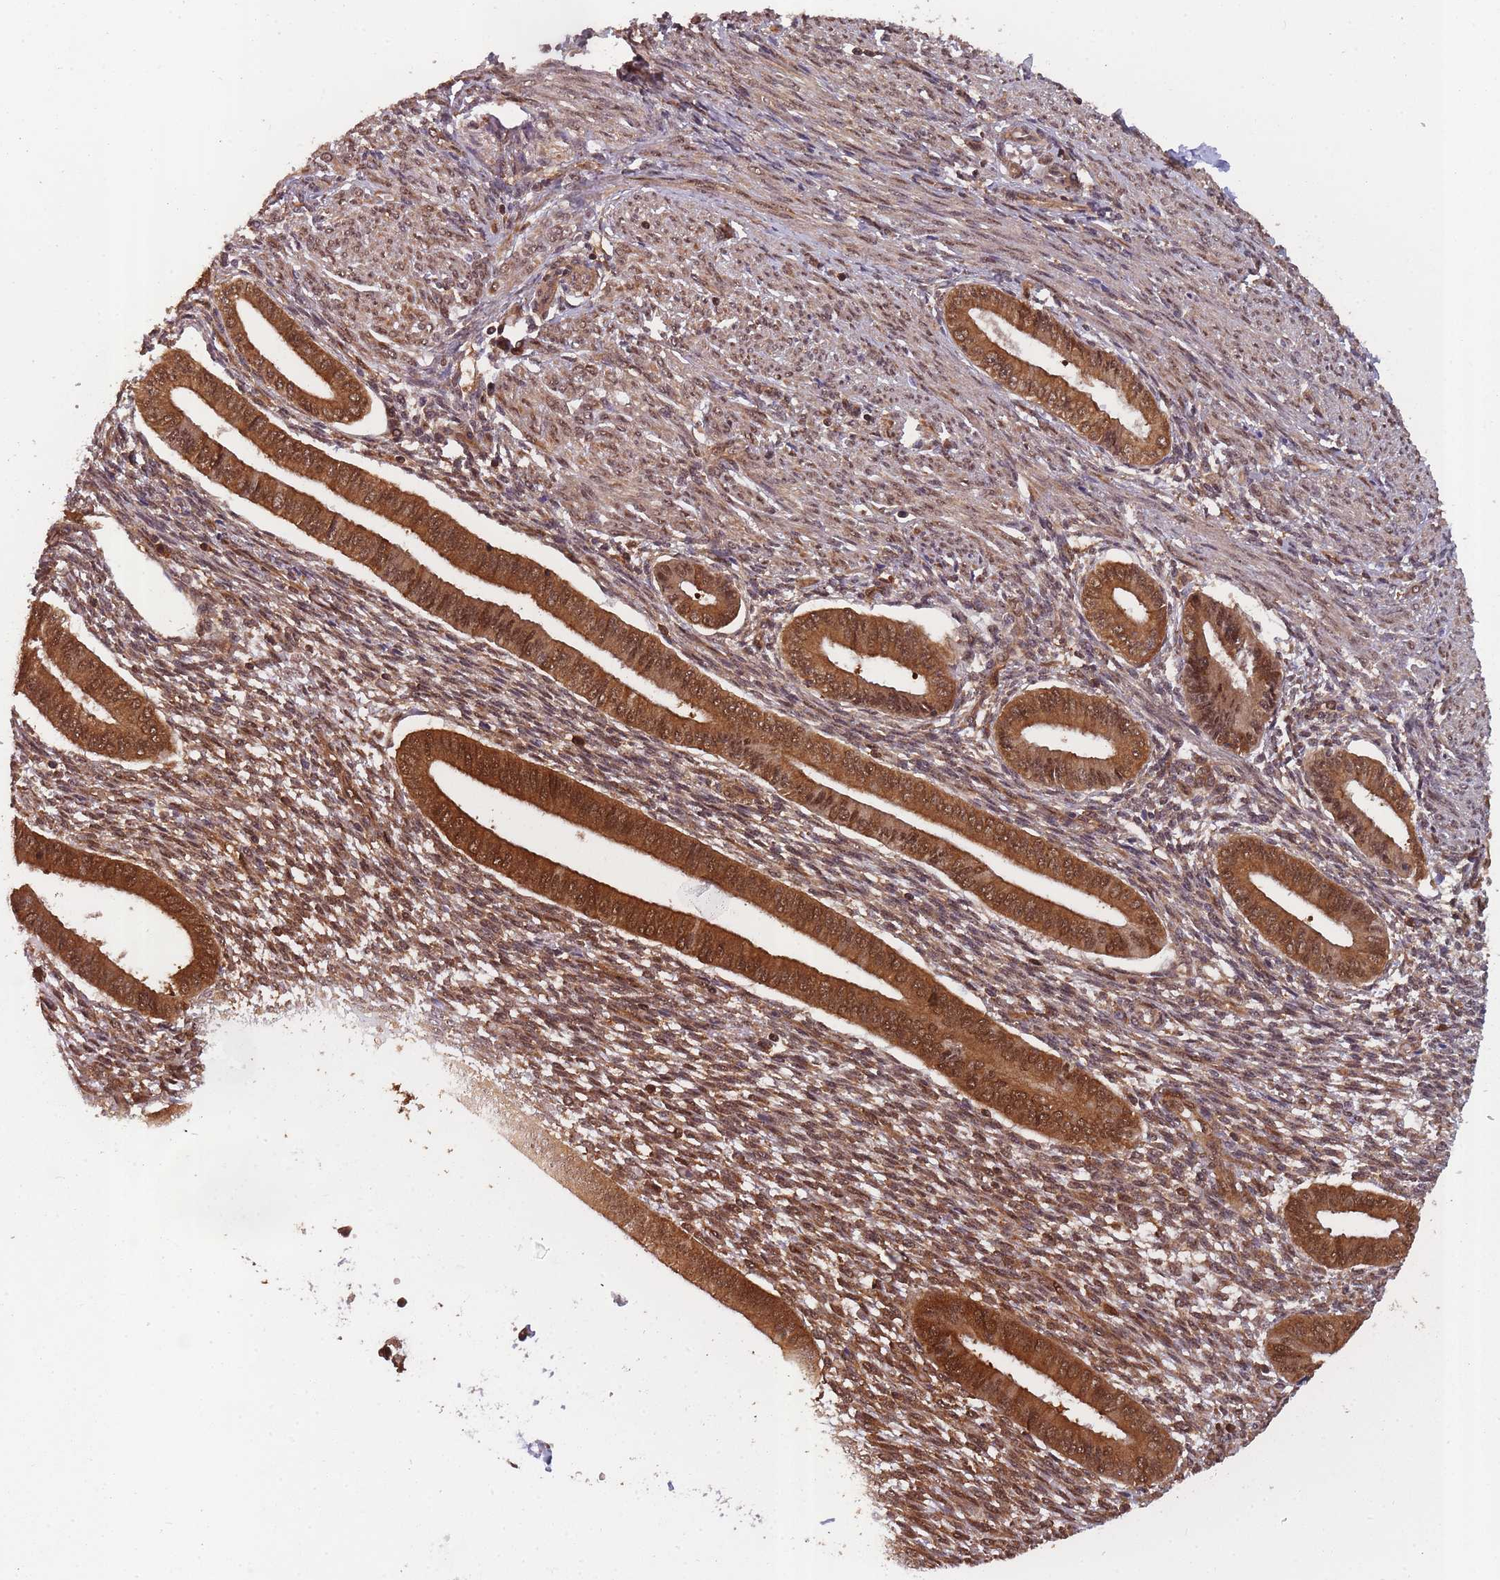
{"staining": {"intensity": "moderate", "quantity": "25%-75%", "location": "cytoplasmic/membranous,nuclear"}, "tissue": "endometrium", "cell_type": "Cells in endometrial stroma", "image_type": "normal", "snomed": [{"axis": "morphology", "description": "Normal tissue, NOS"}, {"axis": "topography", "description": "Endometrium"}], "caption": "Normal endometrium was stained to show a protein in brown. There is medium levels of moderate cytoplasmic/membranous,nuclear staining in about 25%-75% of cells in endometrial stroma. (Brightfield microscopy of DAB IHC at high magnification).", "gene": "PPP6R3", "patient": {"sex": "female", "age": 36}}